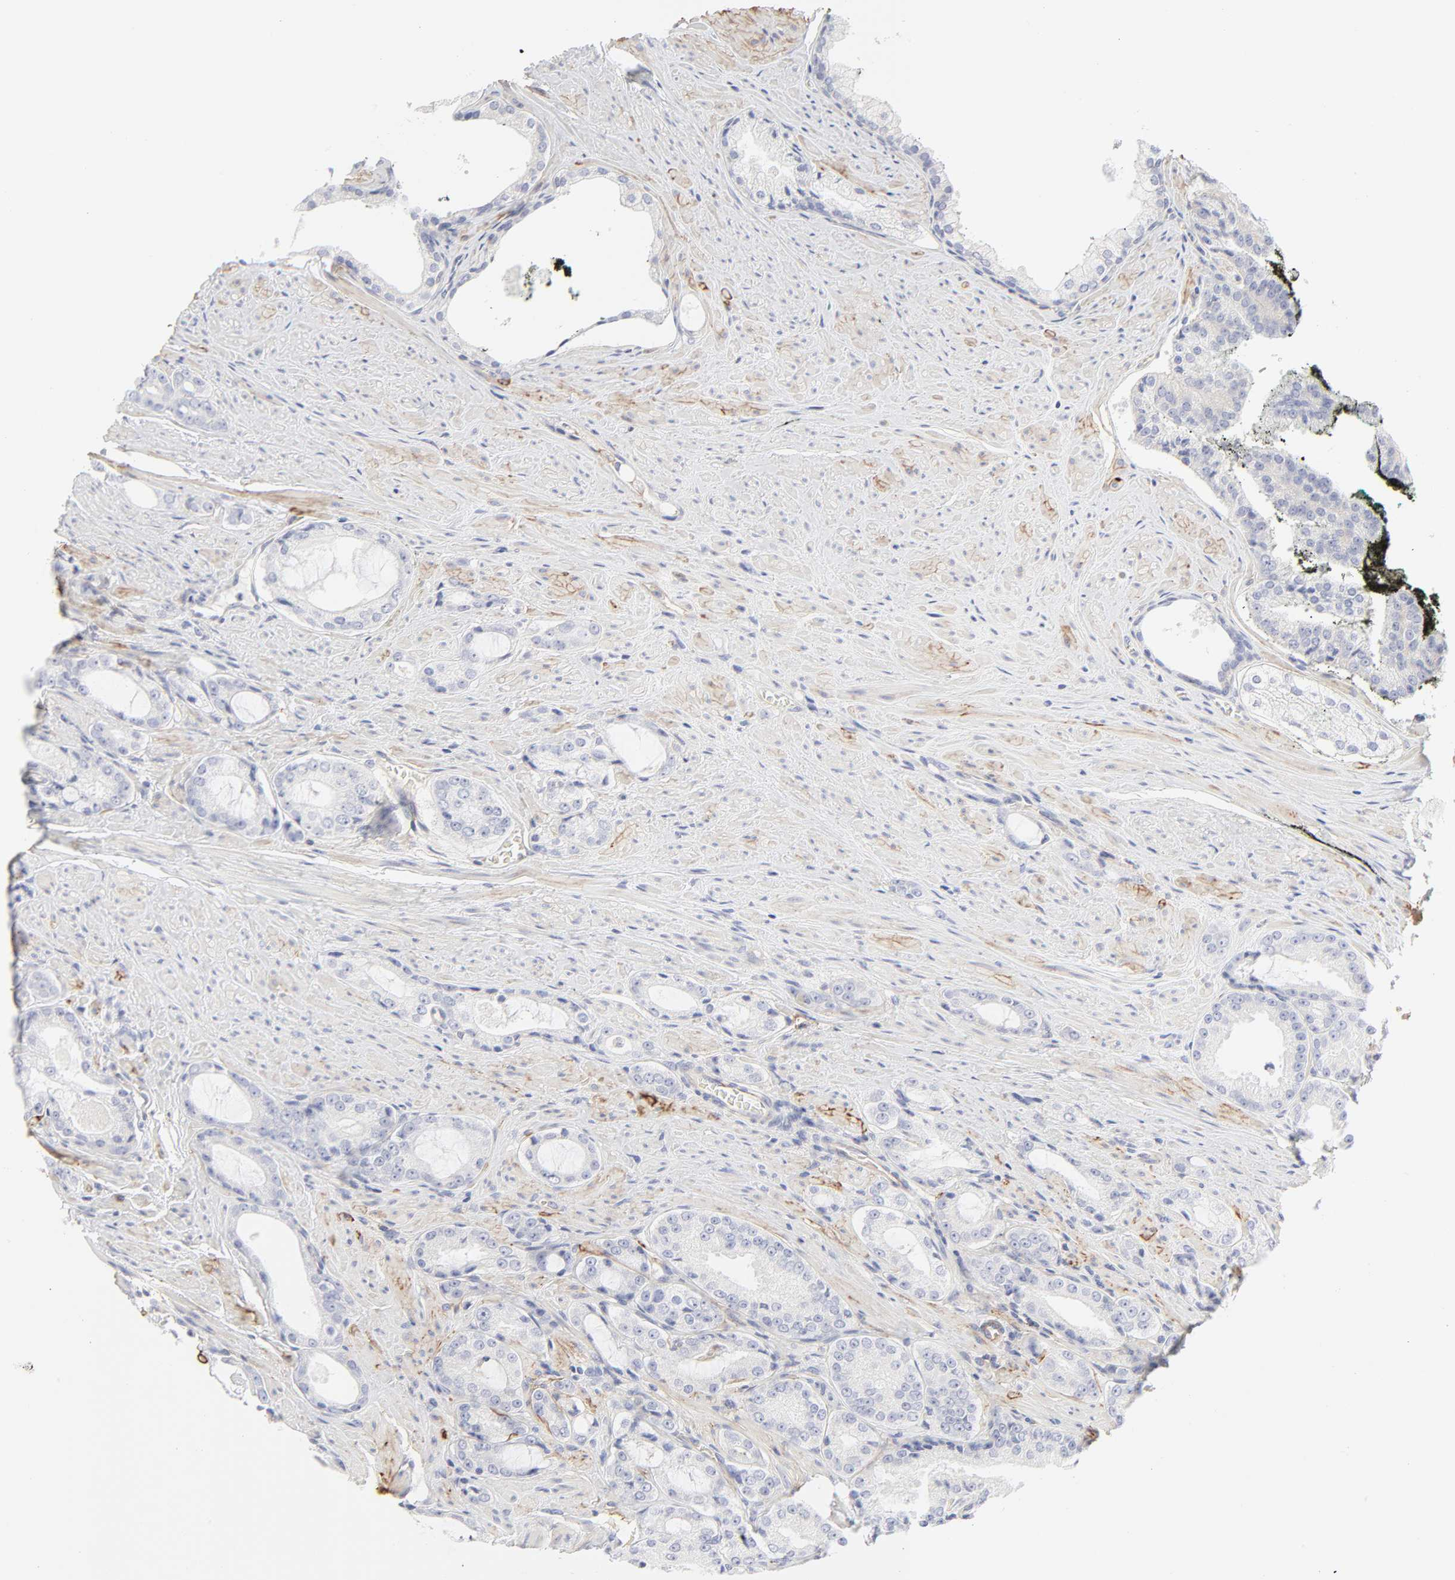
{"staining": {"intensity": "negative", "quantity": "none", "location": "none"}, "tissue": "prostate cancer", "cell_type": "Tumor cells", "image_type": "cancer", "snomed": [{"axis": "morphology", "description": "Adenocarcinoma, Medium grade"}, {"axis": "topography", "description": "Prostate"}], "caption": "The photomicrograph exhibits no staining of tumor cells in adenocarcinoma (medium-grade) (prostate).", "gene": "ITGA5", "patient": {"sex": "male", "age": 60}}